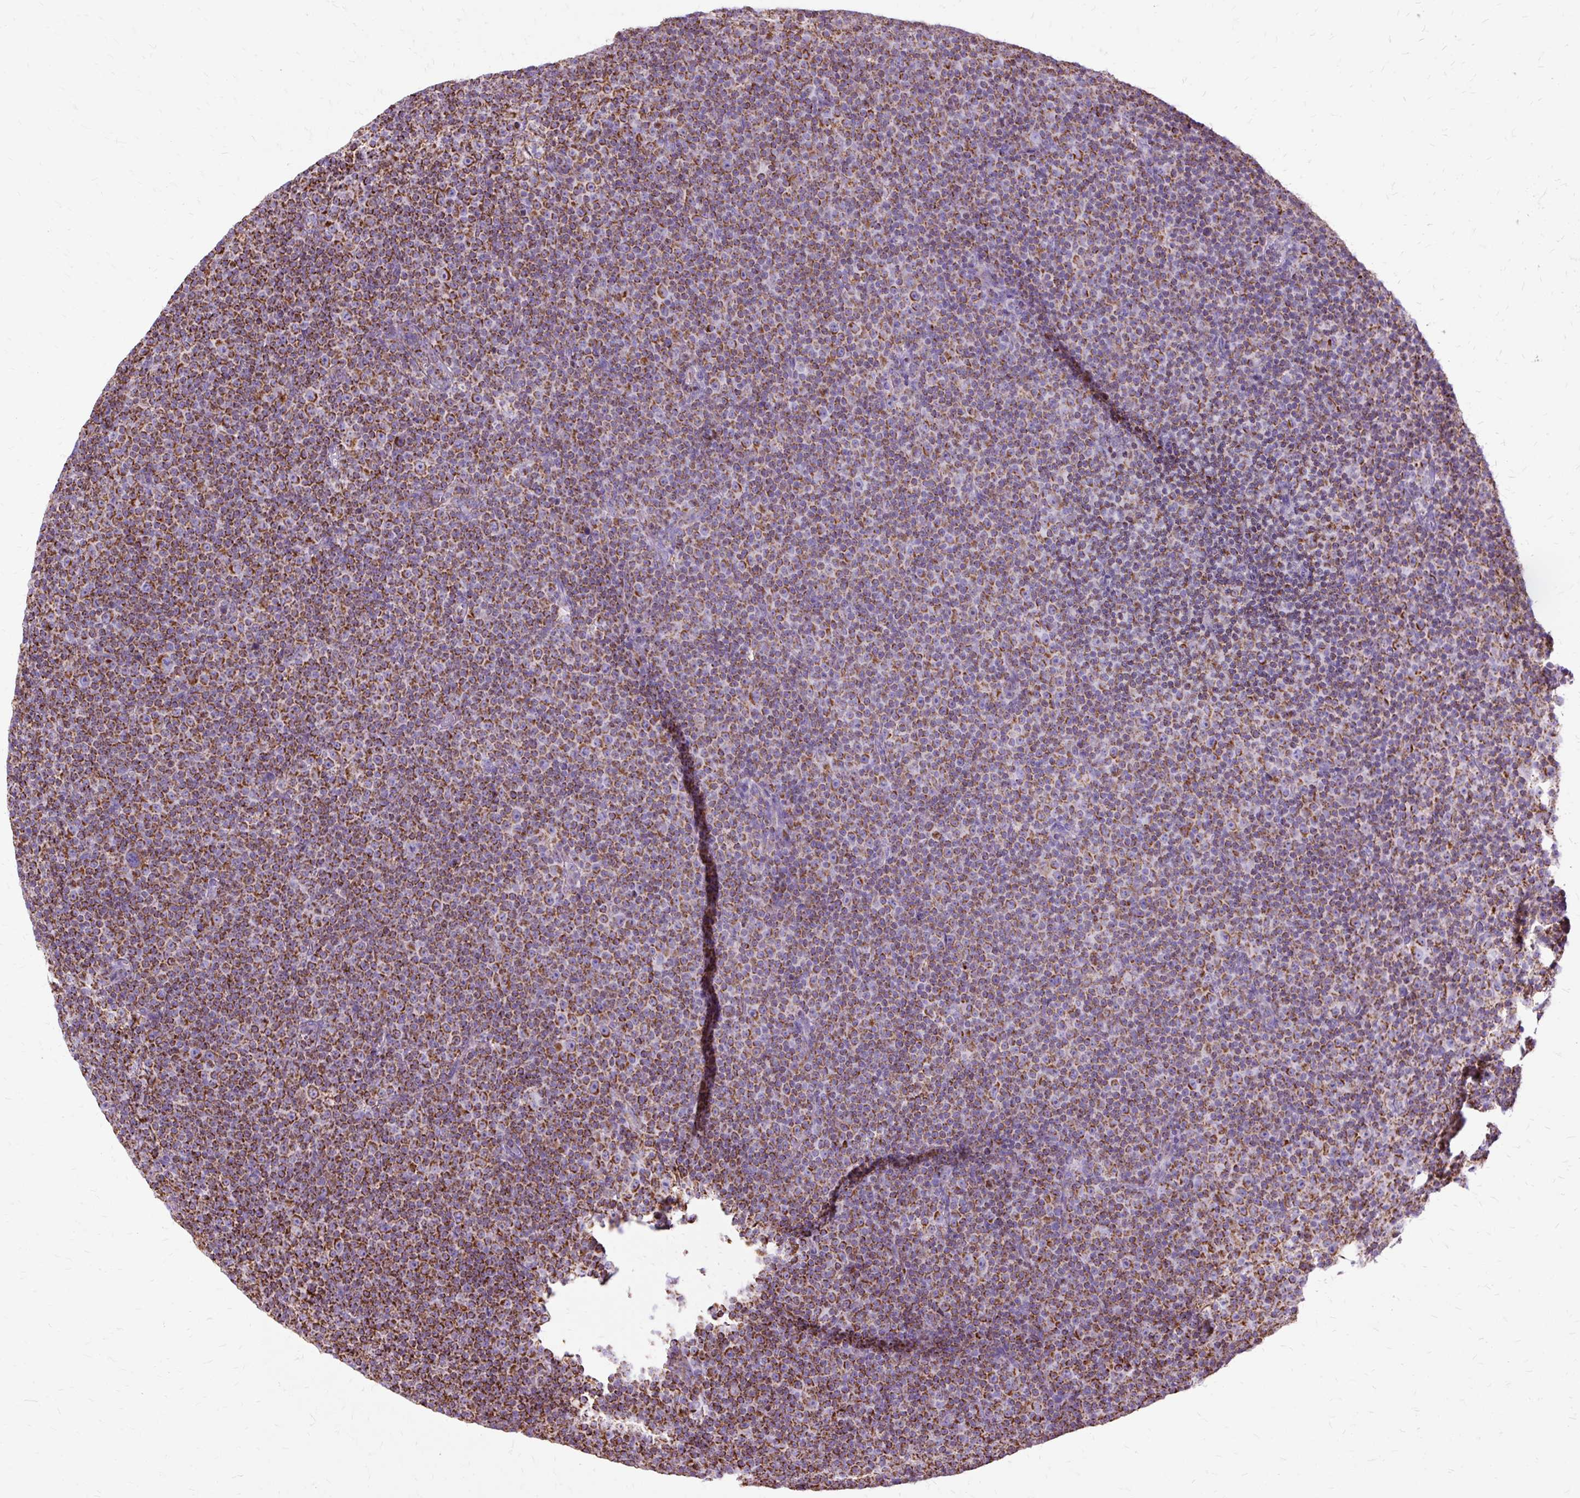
{"staining": {"intensity": "strong", "quantity": ">75%", "location": "cytoplasmic/membranous"}, "tissue": "lymphoma", "cell_type": "Tumor cells", "image_type": "cancer", "snomed": [{"axis": "morphology", "description": "Malignant lymphoma, non-Hodgkin's type, Low grade"}, {"axis": "topography", "description": "Lymph node"}], "caption": "Immunohistochemical staining of malignant lymphoma, non-Hodgkin's type (low-grade) displays high levels of strong cytoplasmic/membranous staining in approximately >75% of tumor cells.", "gene": "DLAT", "patient": {"sex": "female", "age": 67}}